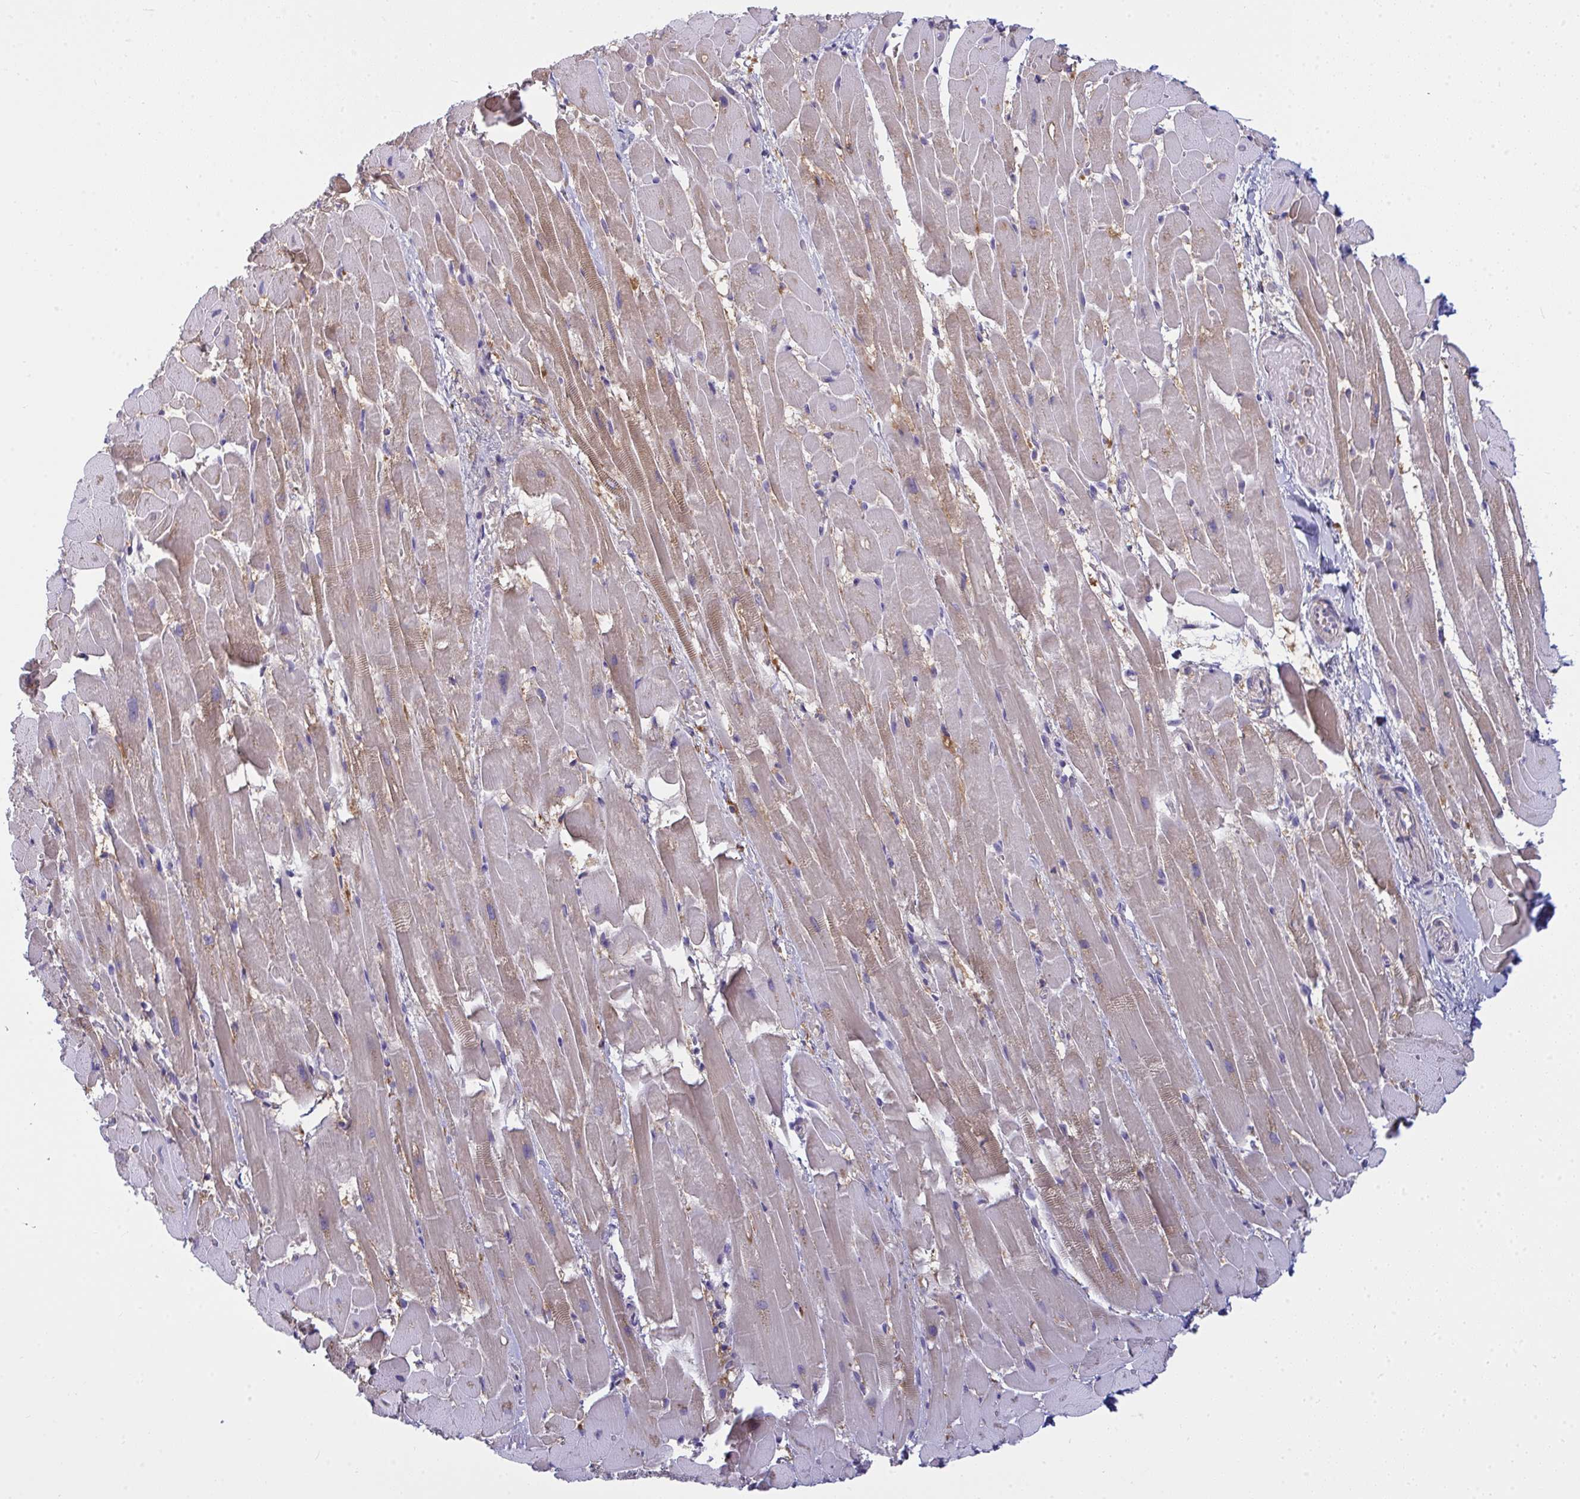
{"staining": {"intensity": "weak", "quantity": ">75%", "location": "cytoplasmic/membranous"}, "tissue": "heart muscle", "cell_type": "Cardiomyocytes", "image_type": "normal", "snomed": [{"axis": "morphology", "description": "Normal tissue, NOS"}, {"axis": "topography", "description": "Heart"}], "caption": "Immunohistochemistry (IHC) of unremarkable heart muscle exhibits low levels of weak cytoplasmic/membranous positivity in about >75% of cardiomyocytes.", "gene": "SLC30A6", "patient": {"sex": "male", "age": 37}}